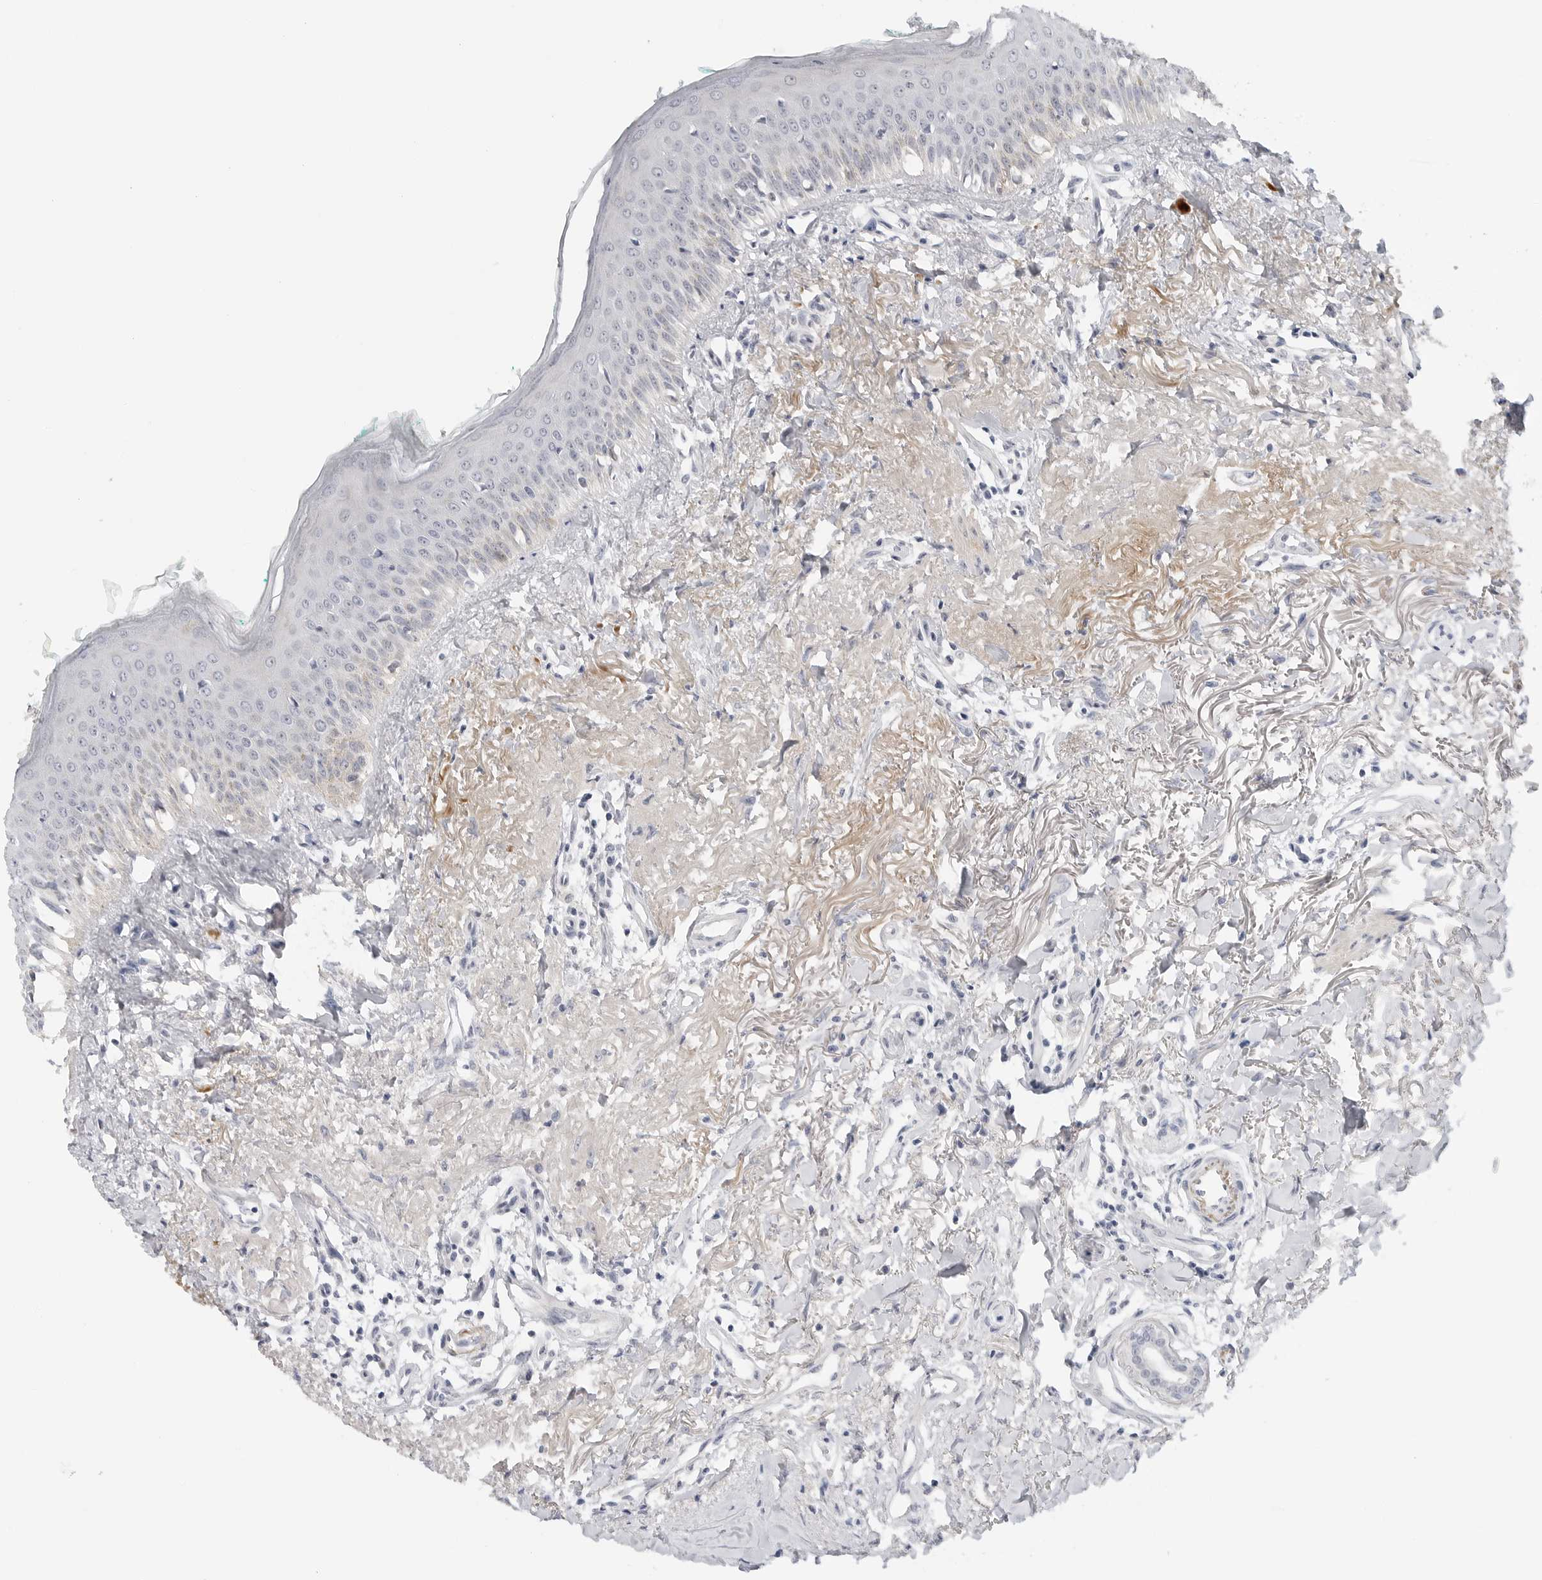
{"staining": {"intensity": "weak", "quantity": "25%-75%", "location": "cytoplasmic/membranous"}, "tissue": "oral mucosa", "cell_type": "Squamous epithelial cells", "image_type": "normal", "snomed": [{"axis": "morphology", "description": "Normal tissue, NOS"}, {"axis": "topography", "description": "Oral tissue"}], "caption": "Immunohistochemical staining of unremarkable oral mucosa reveals weak cytoplasmic/membranous protein expression in about 25%-75% of squamous epithelial cells.", "gene": "MAP2K5", "patient": {"sex": "female", "age": 70}}